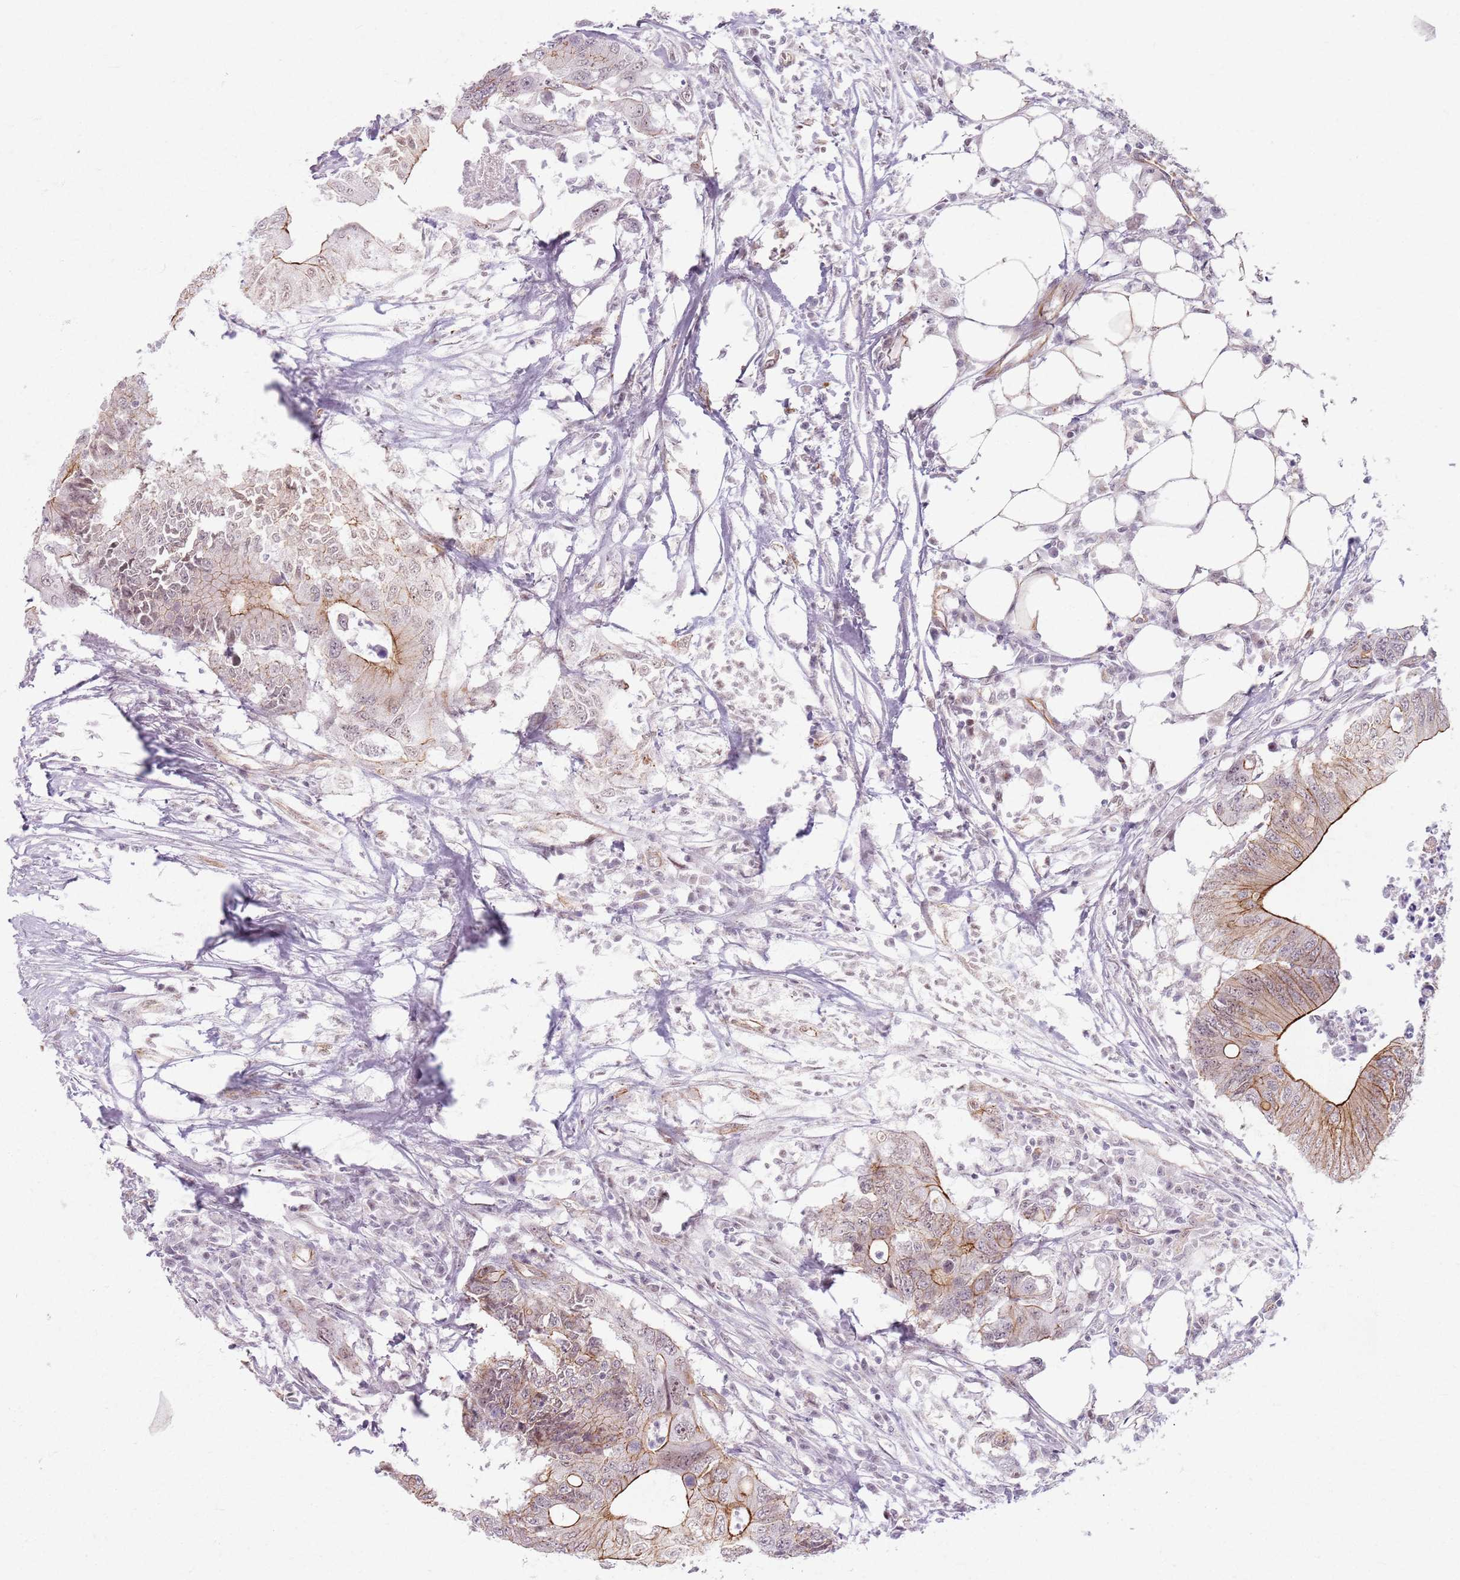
{"staining": {"intensity": "moderate", "quantity": "25%-75%", "location": "cytoplasmic/membranous"}, "tissue": "colorectal cancer", "cell_type": "Tumor cells", "image_type": "cancer", "snomed": [{"axis": "morphology", "description": "Adenocarcinoma, NOS"}, {"axis": "topography", "description": "Colon"}], "caption": "Tumor cells reveal medium levels of moderate cytoplasmic/membranous staining in about 25%-75% of cells in colorectal cancer (adenocarcinoma). (brown staining indicates protein expression, while blue staining denotes nuclei).", "gene": "KCNA5", "patient": {"sex": "male", "age": 71}}